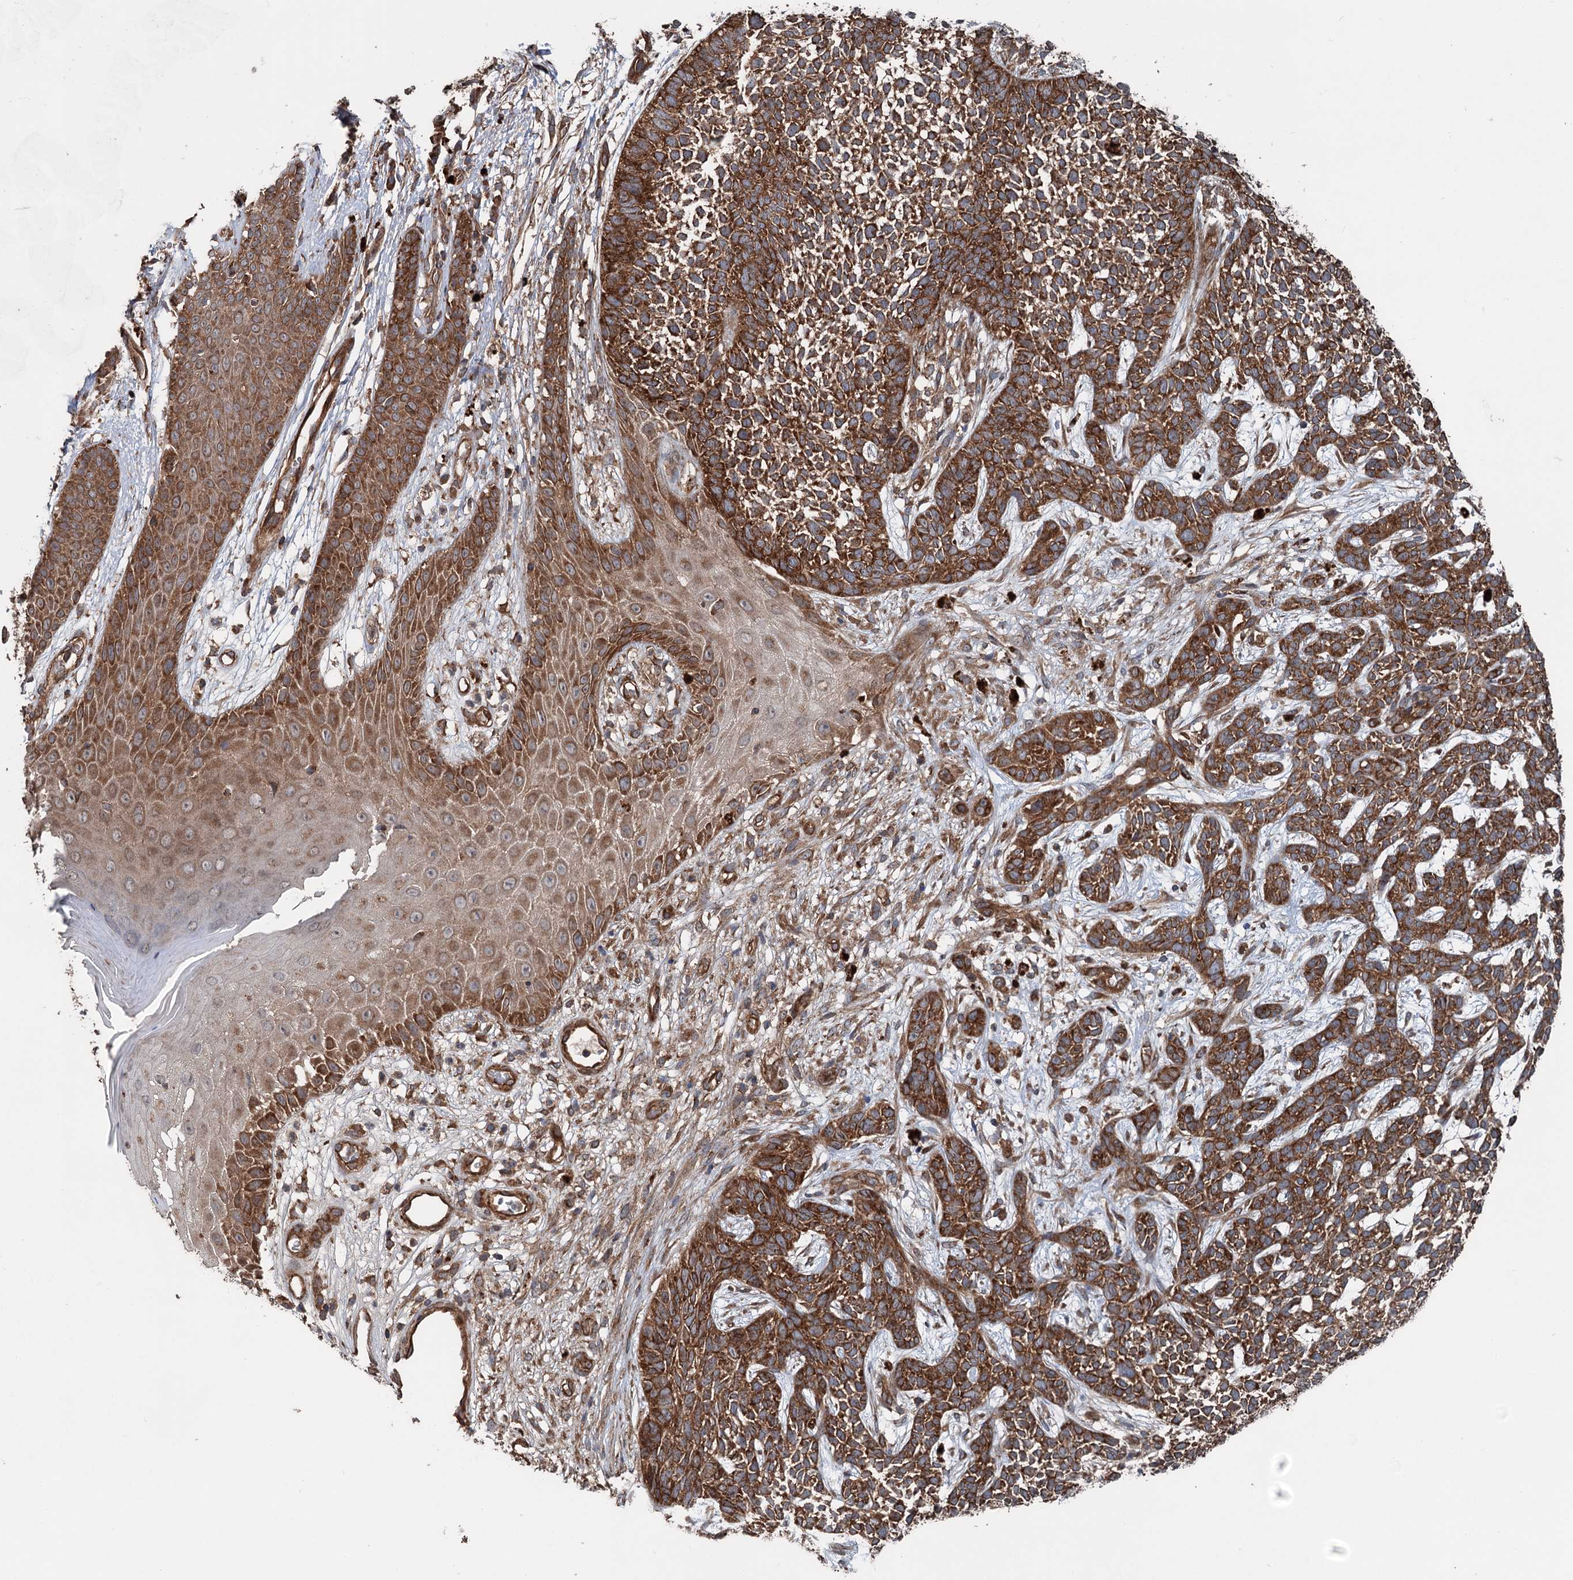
{"staining": {"intensity": "strong", "quantity": ">75%", "location": "cytoplasmic/membranous"}, "tissue": "skin cancer", "cell_type": "Tumor cells", "image_type": "cancer", "snomed": [{"axis": "morphology", "description": "Basal cell carcinoma"}, {"axis": "topography", "description": "Skin"}], "caption": "Protein expression analysis of basal cell carcinoma (skin) exhibits strong cytoplasmic/membranous positivity in about >75% of tumor cells.", "gene": "RNF214", "patient": {"sex": "female", "age": 84}}